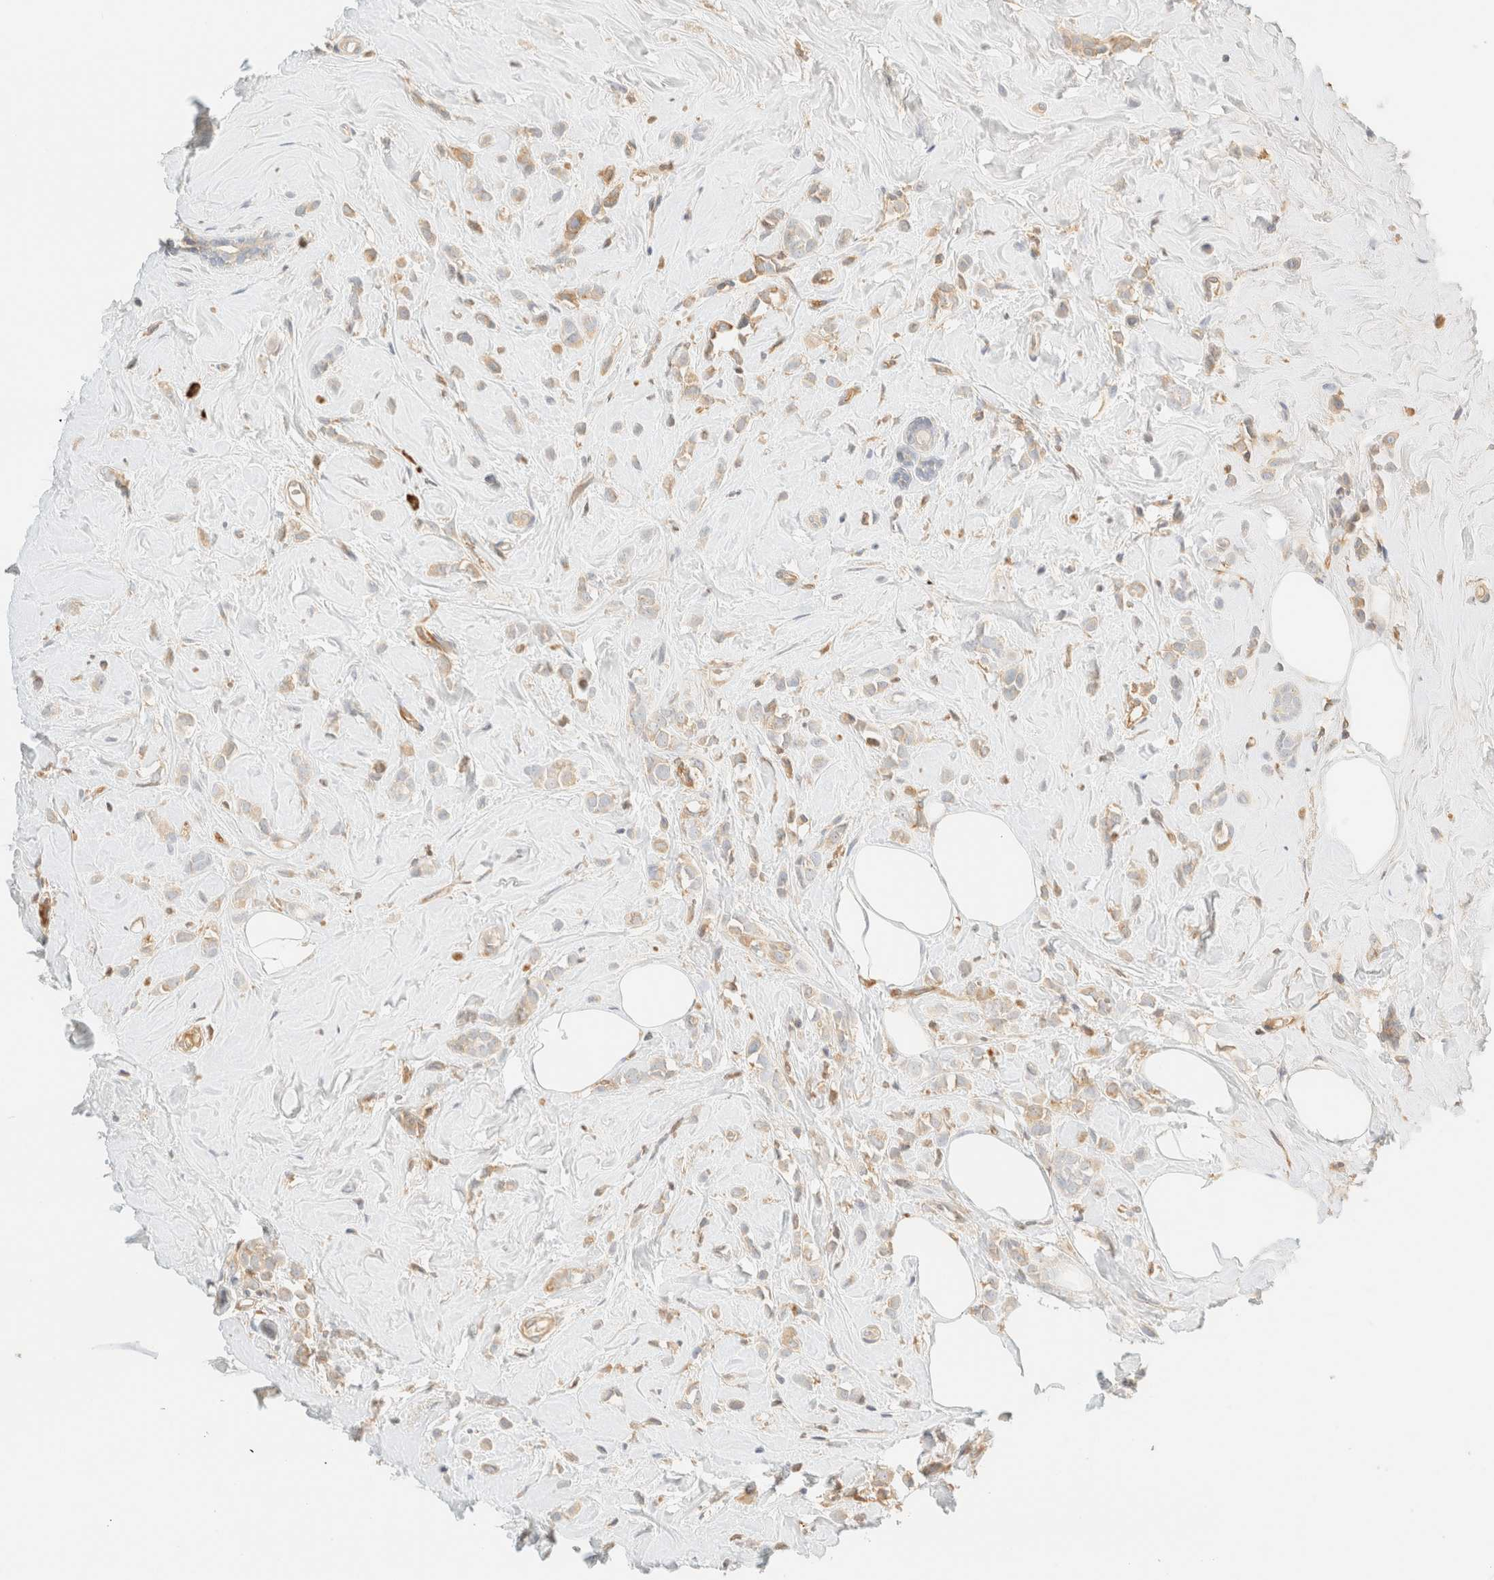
{"staining": {"intensity": "weak", "quantity": "25%-75%", "location": "cytoplasmic/membranous"}, "tissue": "breast cancer", "cell_type": "Tumor cells", "image_type": "cancer", "snomed": [{"axis": "morphology", "description": "Lobular carcinoma"}, {"axis": "topography", "description": "Breast"}], "caption": "Human lobular carcinoma (breast) stained for a protein (brown) exhibits weak cytoplasmic/membranous positive positivity in about 25%-75% of tumor cells.", "gene": "FHOD1", "patient": {"sex": "female", "age": 47}}